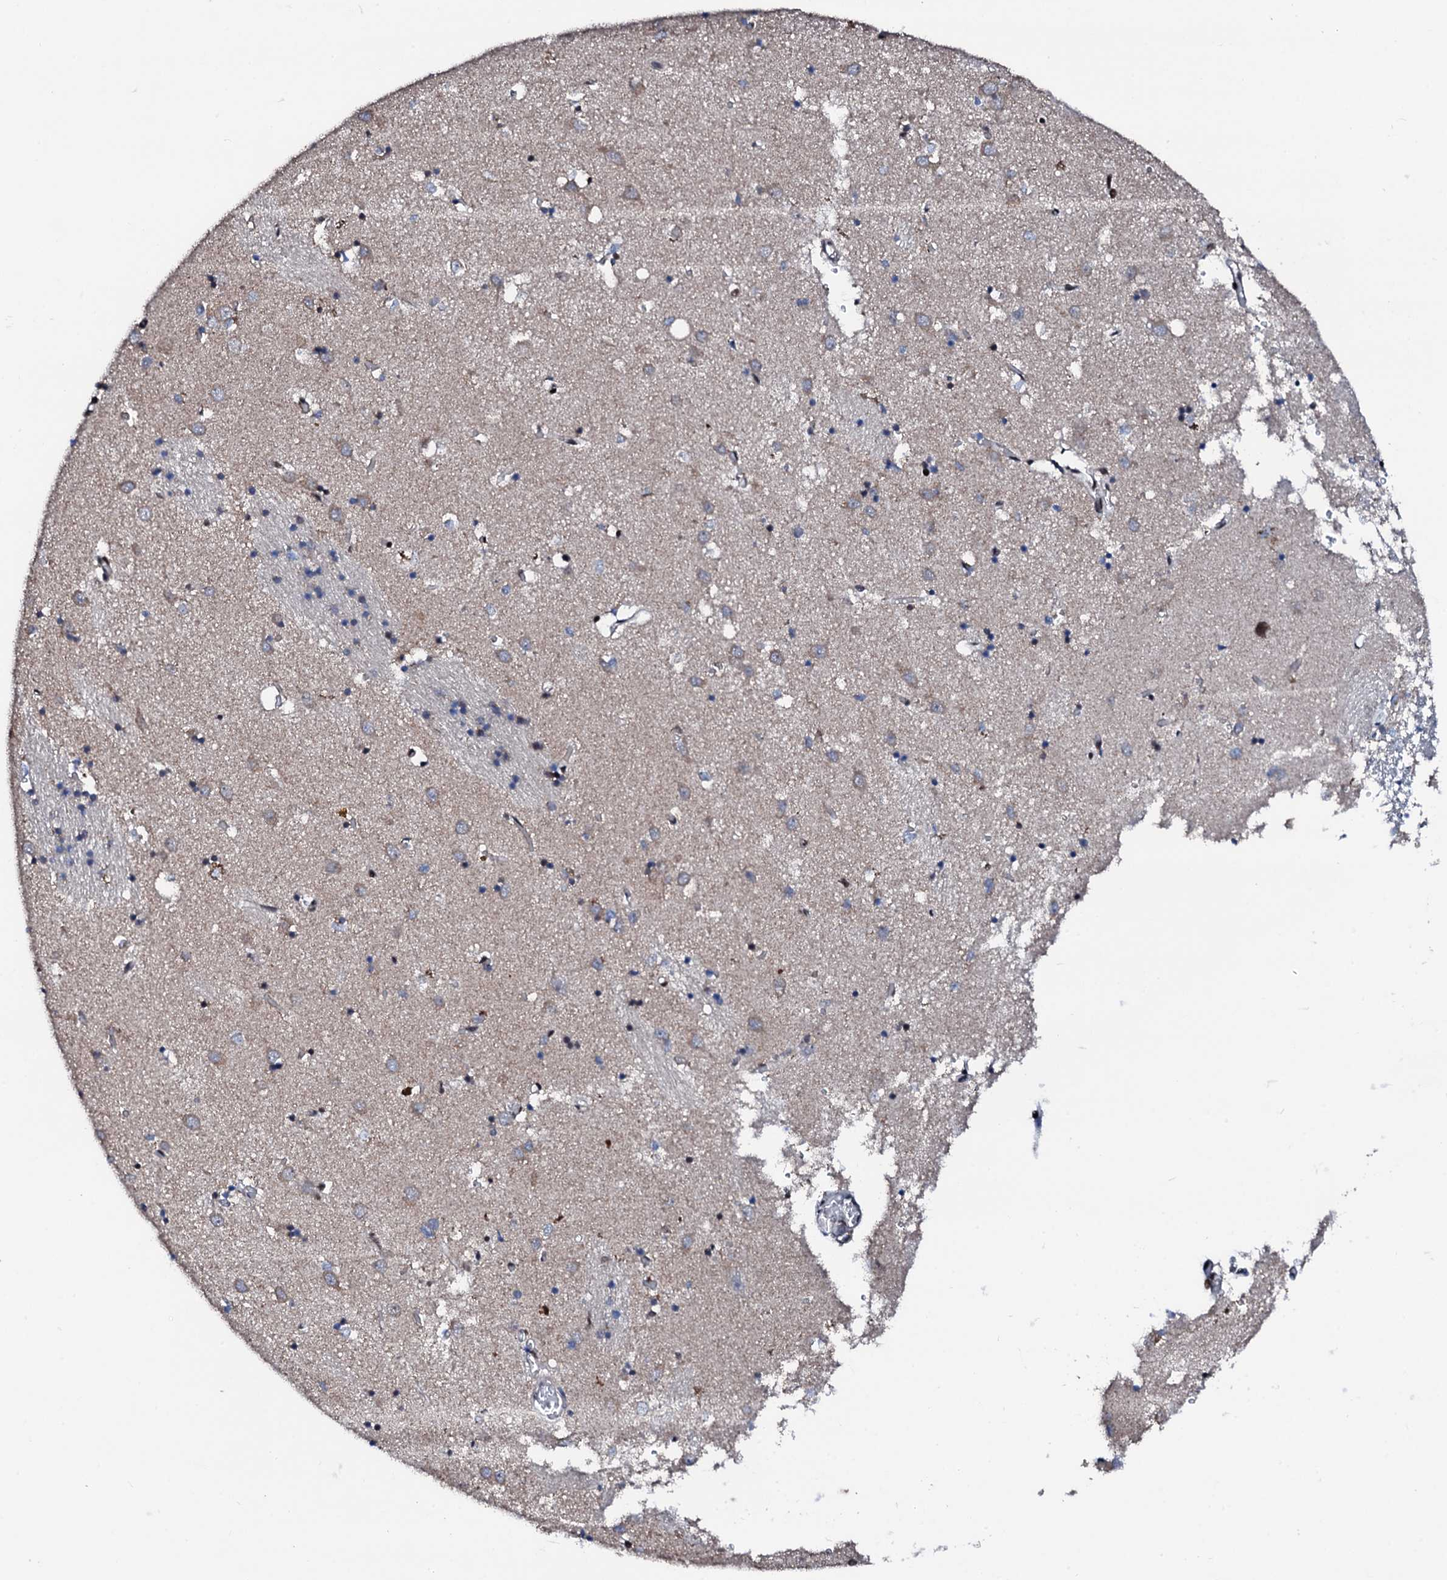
{"staining": {"intensity": "strong", "quantity": "25%-75%", "location": "nuclear"}, "tissue": "caudate", "cell_type": "Glial cells", "image_type": "normal", "snomed": [{"axis": "morphology", "description": "Normal tissue, NOS"}, {"axis": "topography", "description": "Lateral ventricle wall"}], "caption": "Immunohistochemistry (DAB) staining of unremarkable caudate displays strong nuclear protein staining in about 25%-75% of glial cells. The protein of interest is shown in brown color, while the nuclei are stained blue.", "gene": "KIF18A", "patient": {"sex": "male", "age": 70}}